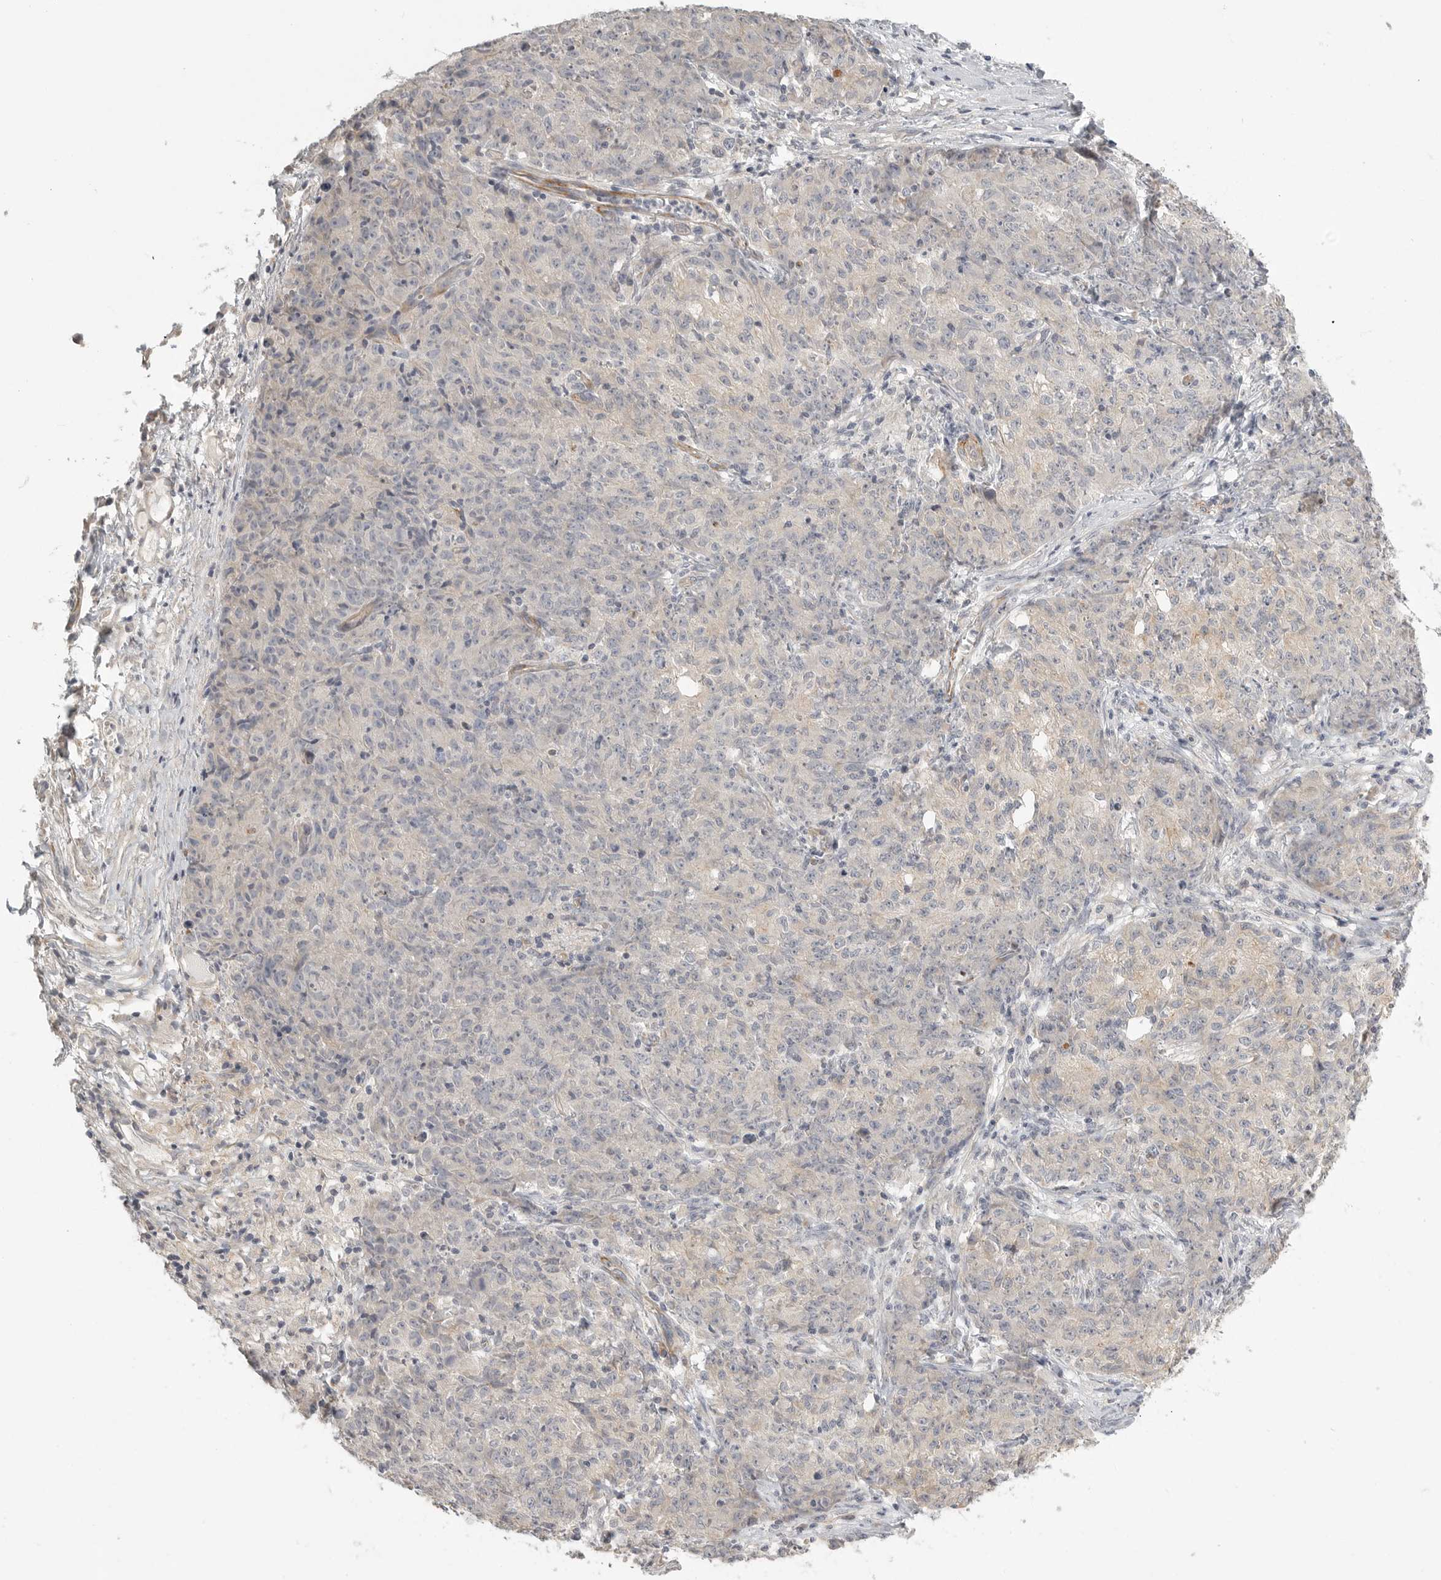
{"staining": {"intensity": "negative", "quantity": "none", "location": "none"}, "tissue": "ovarian cancer", "cell_type": "Tumor cells", "image_type": "cancer", "snomed": [{"axis": "morphology", "description": "Carcinoma, endometroid"}, {"axis": "topography", "description": "Ovary"}], "caption": "A high-resolution micrograph shows immunohistochemistry (IHC) staining of endometroid carcinoma (ovarian), which reveals no significant positivity in tumor cells.", "gene": "STAB2", "patient": {"sex": "female", "age": 42}}